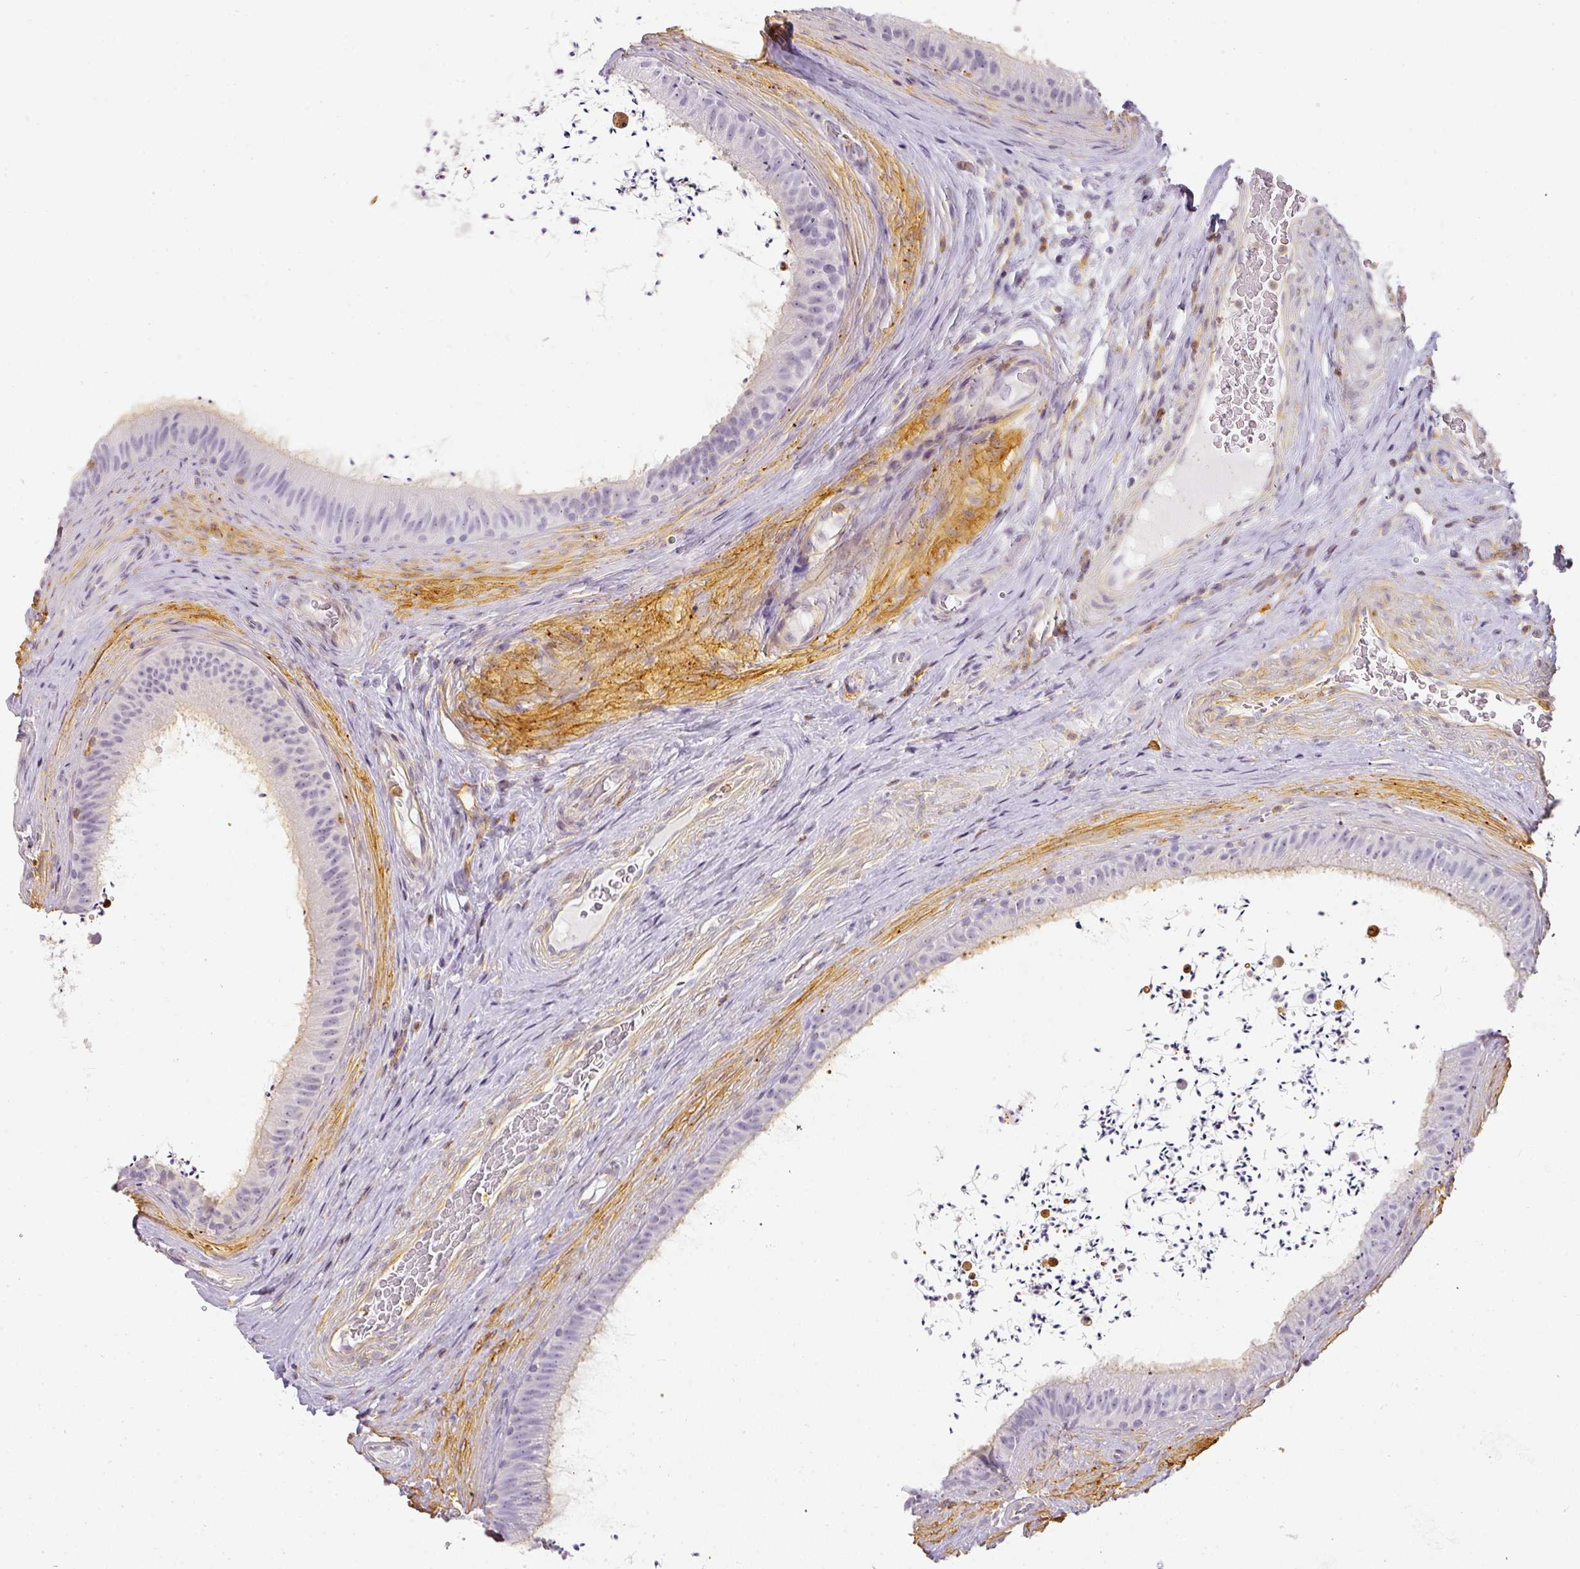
{"staining": {"intensity": "weak", "quantity": "<25%", "location": "cytoplasmic/membranous"}, "tissue": "epididymis", "cell_type": "Glandular cells", "image_type": "normal", "snomed": [{"axis": "morphology", "description": "Normal tissue, NOS"}, {"axis": "topography", "description": "Testis"}, {"axis": "topography", "description": "Epididymis"}], "caption": "Glandular cells show no significant expression in unremarkable epididymis.", "gene": "TMEM42", "patient": {"sex": "male", "age": 41}}